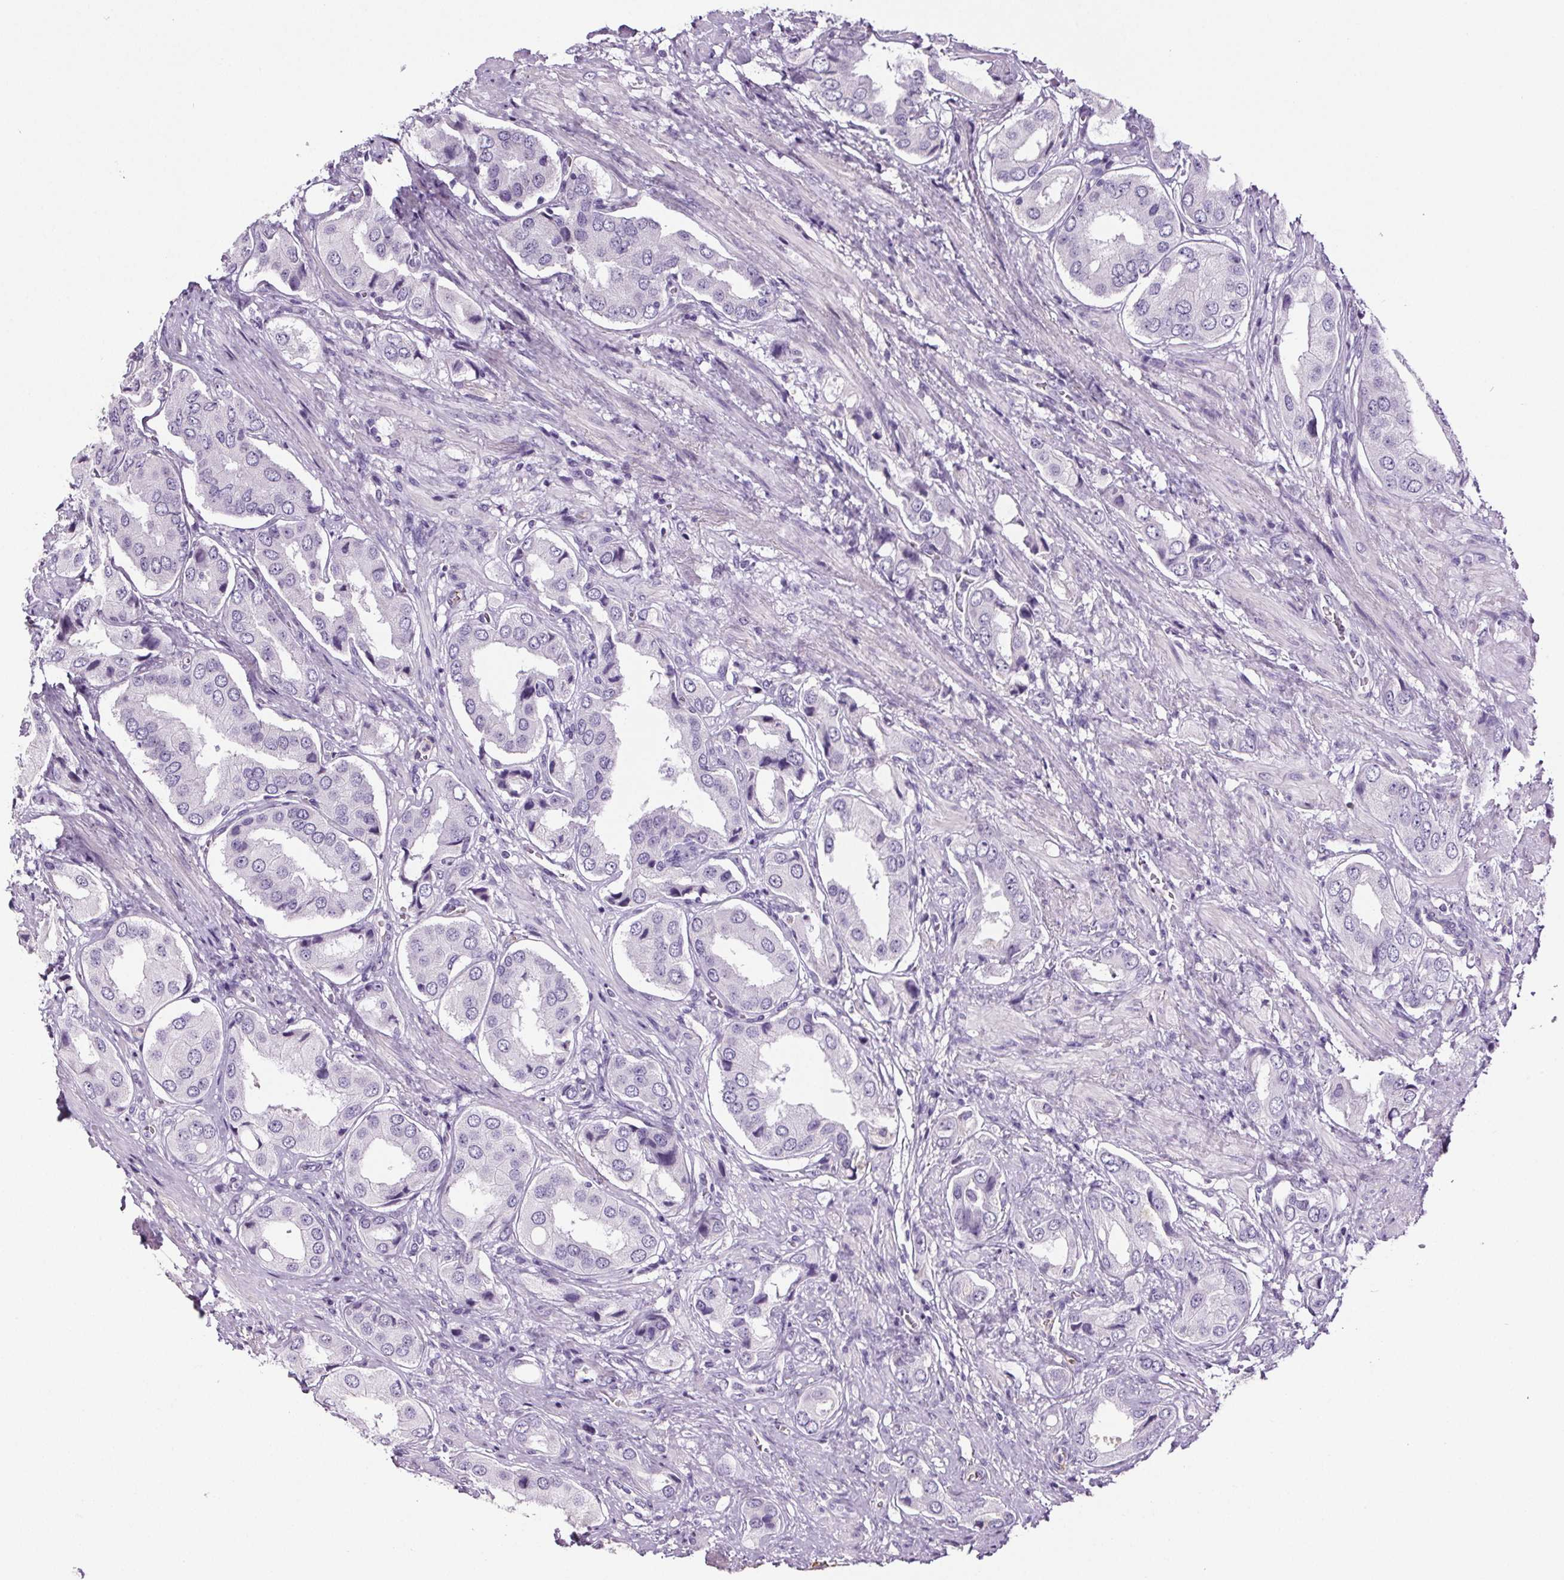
{"staining": {"intensity": "negative", "quantity": "none", "location": "none"}, "tissue": "prostate cancer", "cell_type": "Tumor cells", "image_type": "cancer", "snomed": [{"axis": "morphology", "description": "Adenocarcinoma, NOS"}, {"axis": "topography", "description": "Prostate"}], "caption": "Immunohistochemistry of human prostate cancer (adenocarcinoma) shows no positivity in tumor cells.", "gene": "CD5L", "patient": {"sex": "male", "age": 63}}